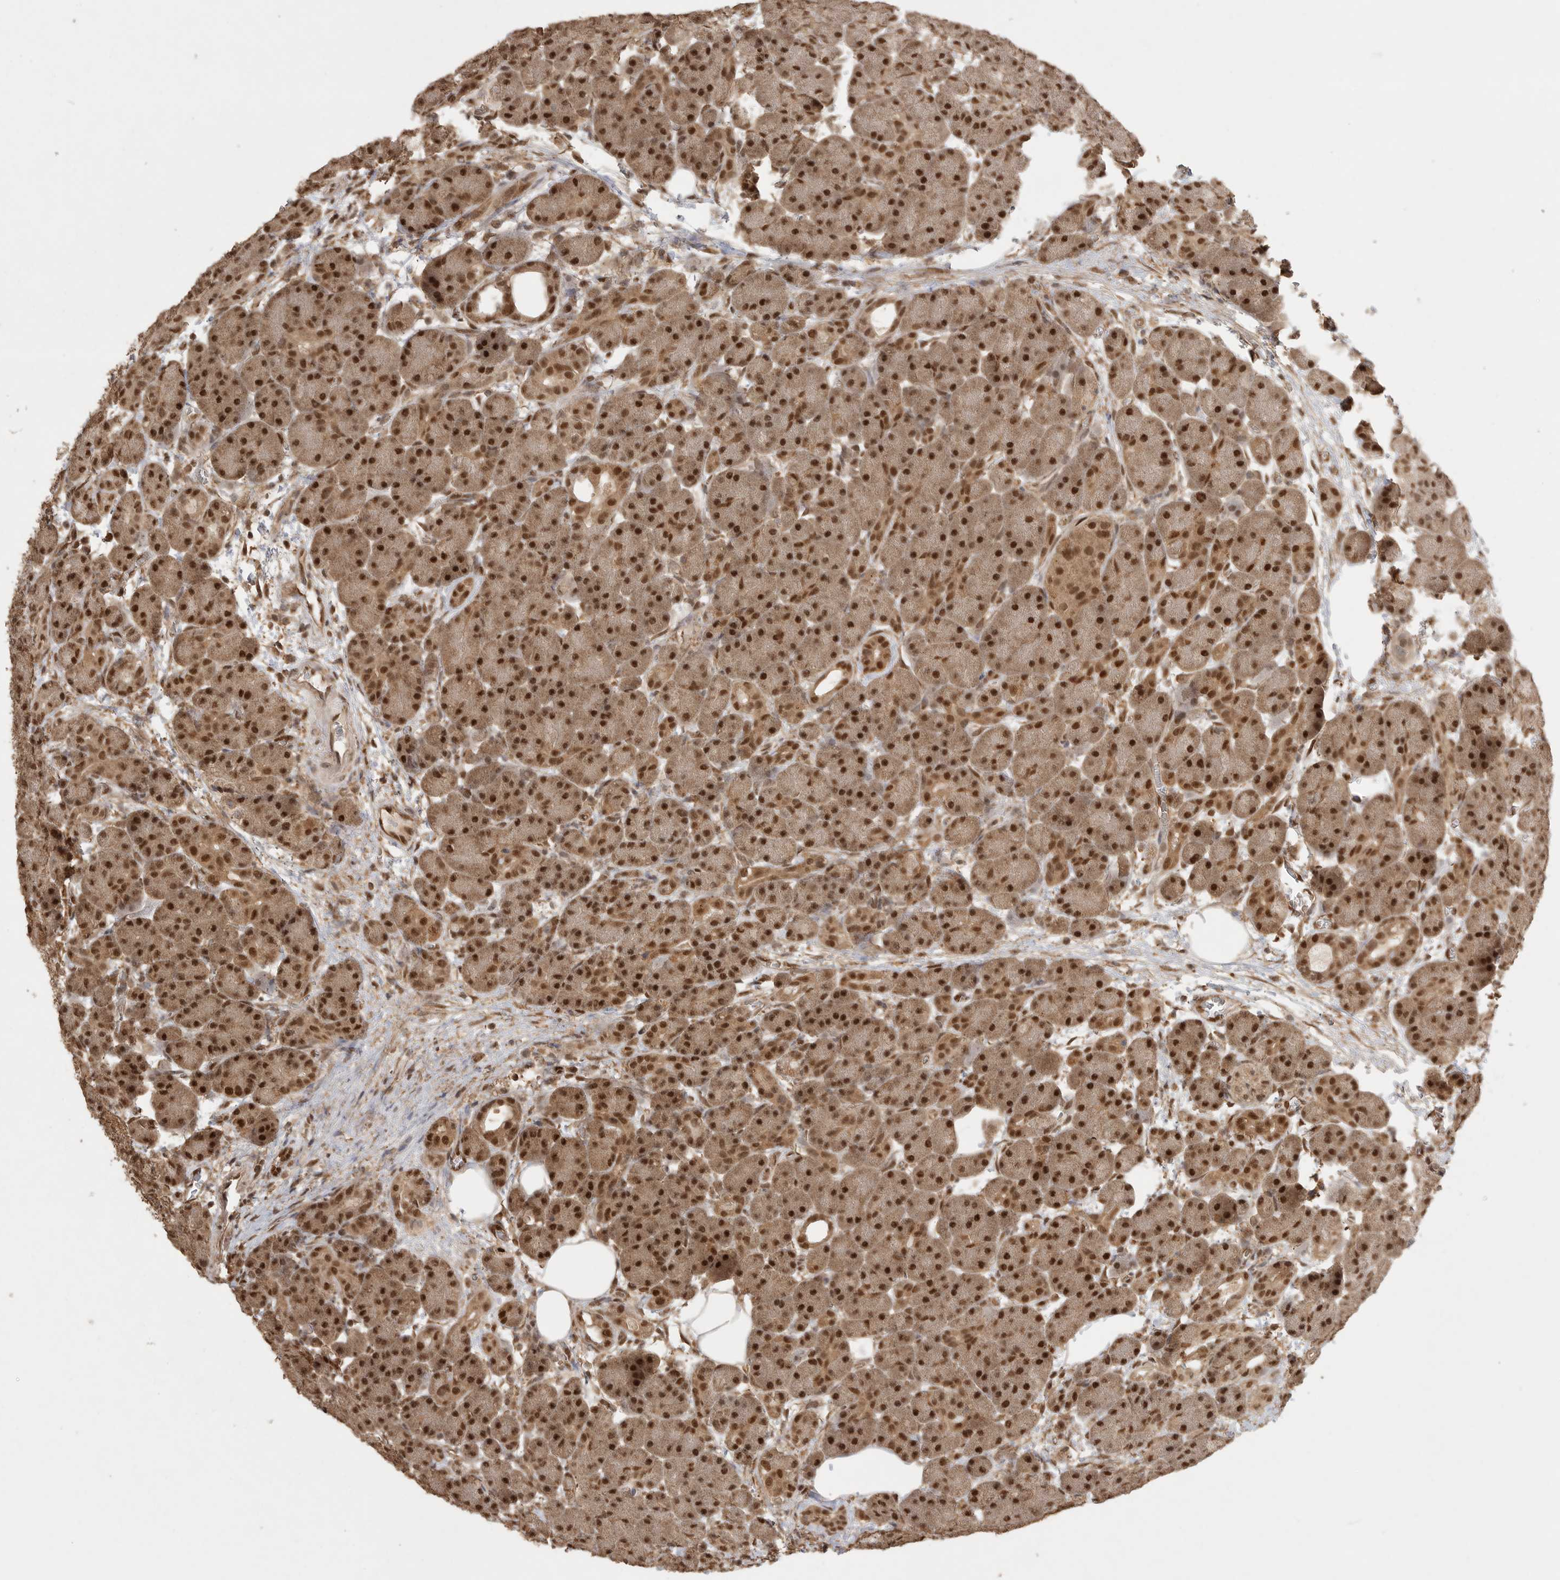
{"staining": {"intensity": "strong", "quantity": ">75%", "location": "cytoplasmic/membranous,nuclear"}, "tissue": "pancreas", "cell_type": "Exocrine glandular cells", "image_type": "normal", "snomed": [{"axis": "morphology", "description": "Normal tissue, NOS"}, {"axis": "topography", "description": "Pancreas"}], "caption": "The micrograph shows immunohistochemical staining of normal pancreas. There is strong cytoplasmic/membranous,nuclear positivity is present in about >75% of exocrine glandular cells. Nuclei are stained in blue.", "gene": "DFFA", "patient": {"sex": "male", "age": 63}}